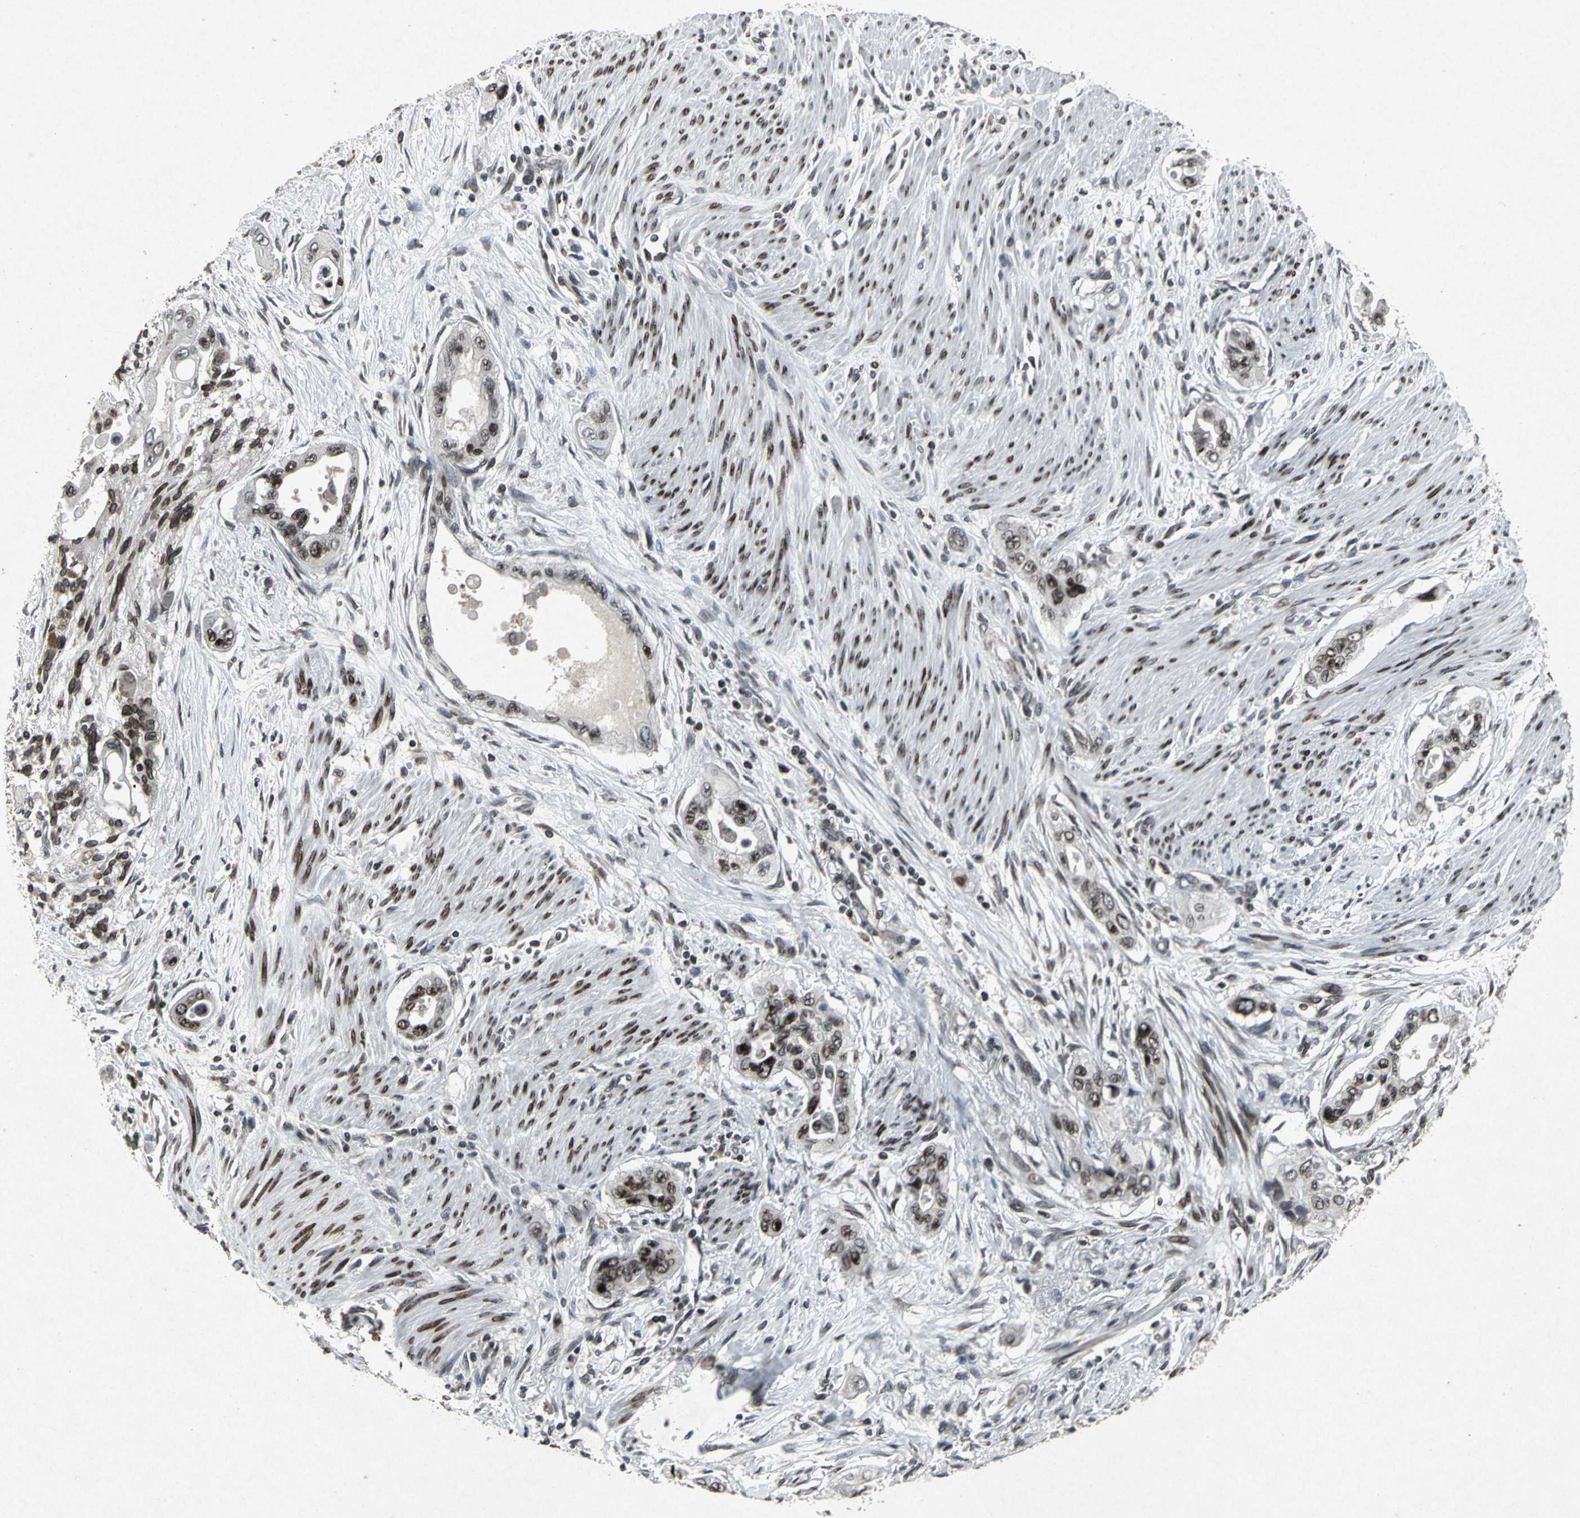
{"staining": {"intensity": "strong", "quantity": ">75%", "location": "nuclear"}, "tissue": "pancreatic cancer", "cell_type": "Tumor cells", "image_type": "cancer", "snomed": [{"axis": "morphology", "description": "Adenocarcinoma, NOS"}, {"axis": "topography", "description": "Pancreas"}], "caption": "Brown immunohistochemical staining in pancreatic adenocarcinoma reveals strong nuclear positivity in approximately >75% of tumor cells.", "gene": "SH2B3", "patient": {"sex": "male", "age": 77}}